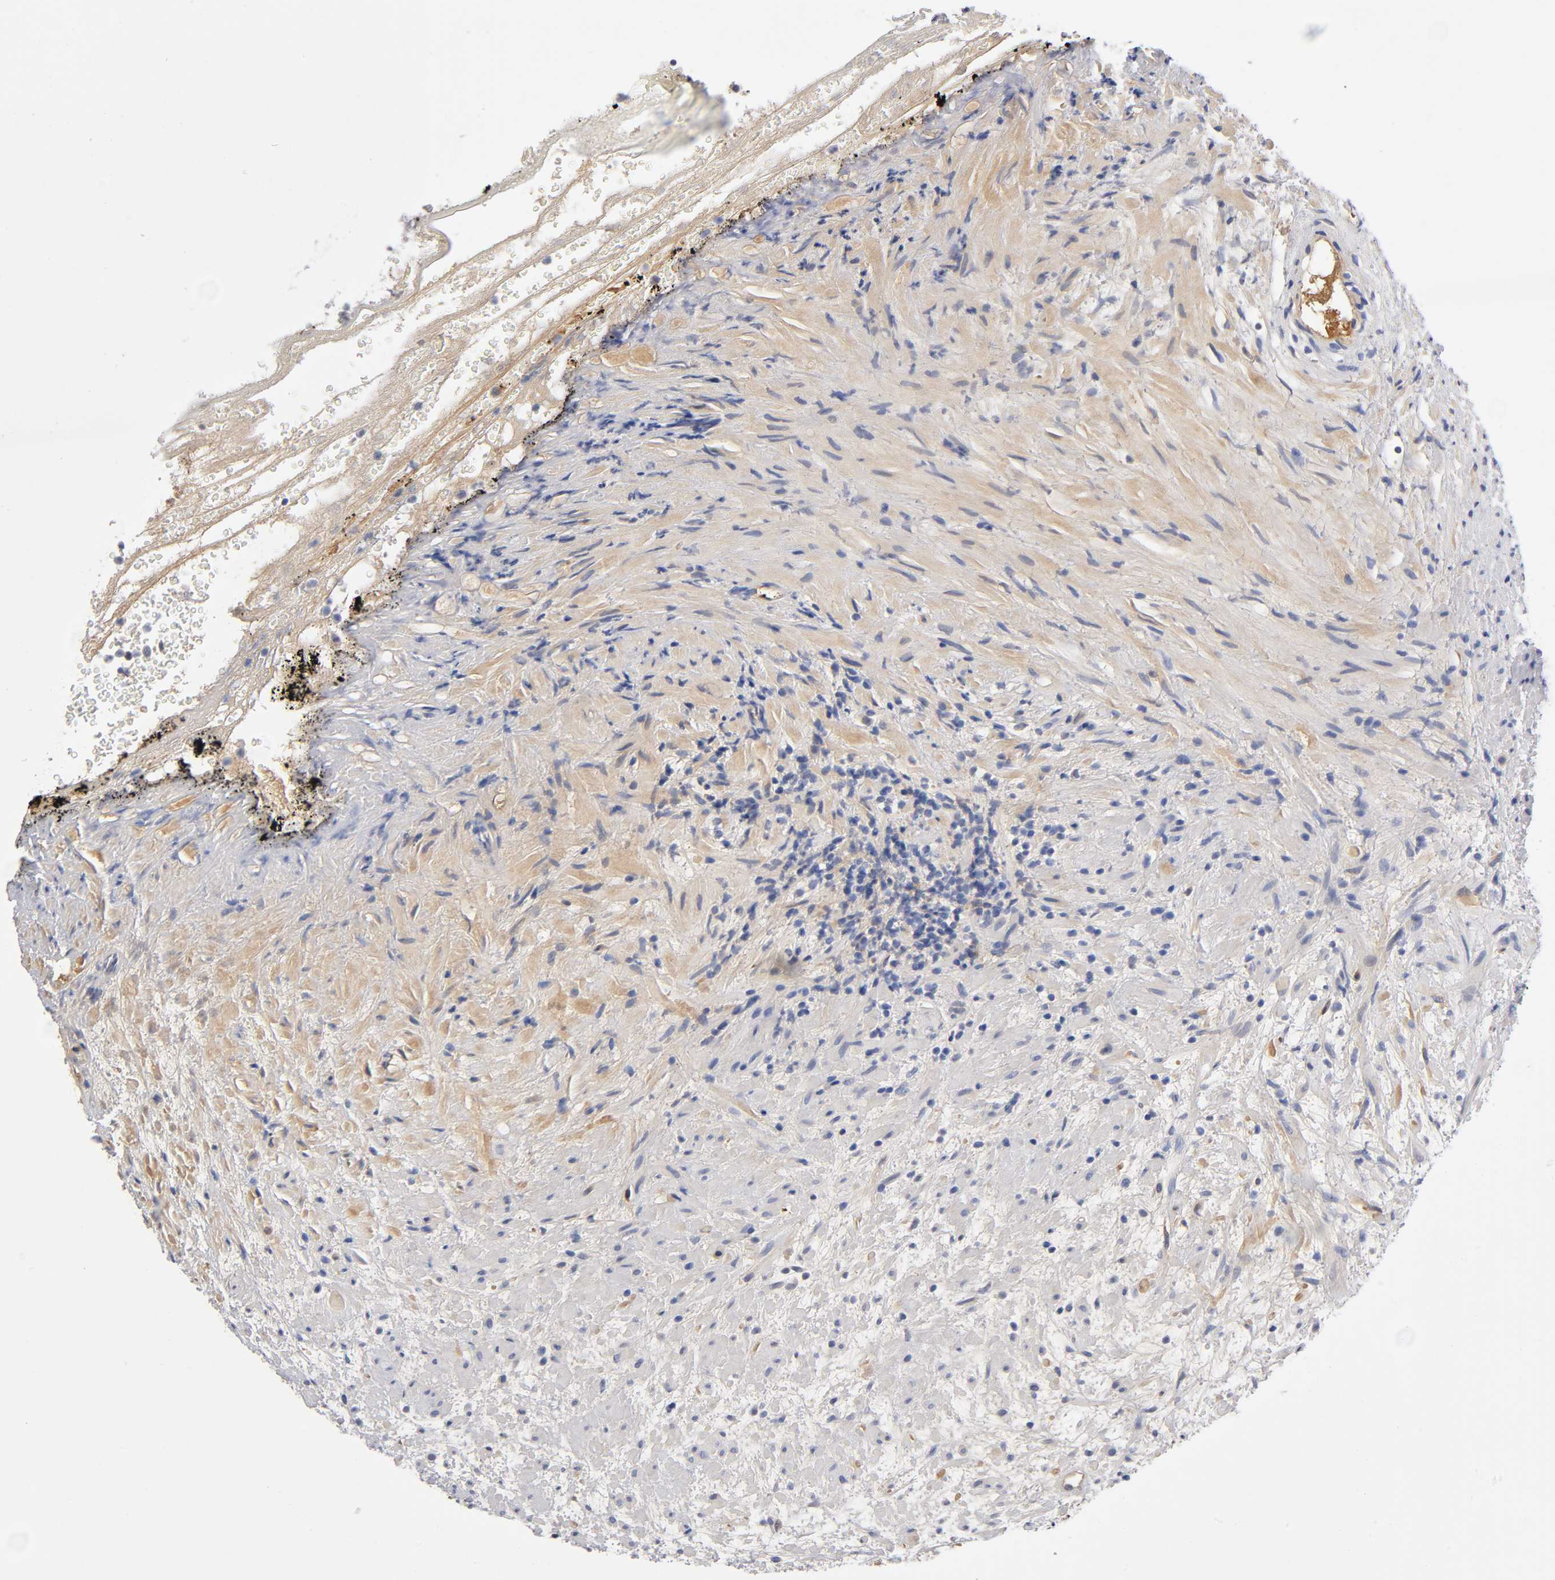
{"staining": {"intensity": "weak", "quantity": "25%-75%", "location": "cytoplasmic/membranous"}, "tissue": "prostate", "cell_type": "Glandular cells", "image_type": "normal", "snomed": [{"axis": "morphology", "description": "Normal tissue, NOS"}, {"axis": "topography", "description": "Prostate"}], "caption": "Prostate stained with immunohistochemistry (IHC) shows weak cytoplasmic/membranous staining in about 25%-75% of glandular cells.", "gene": "NOVA1", "patient": {"sex": "male", "age": 76}}